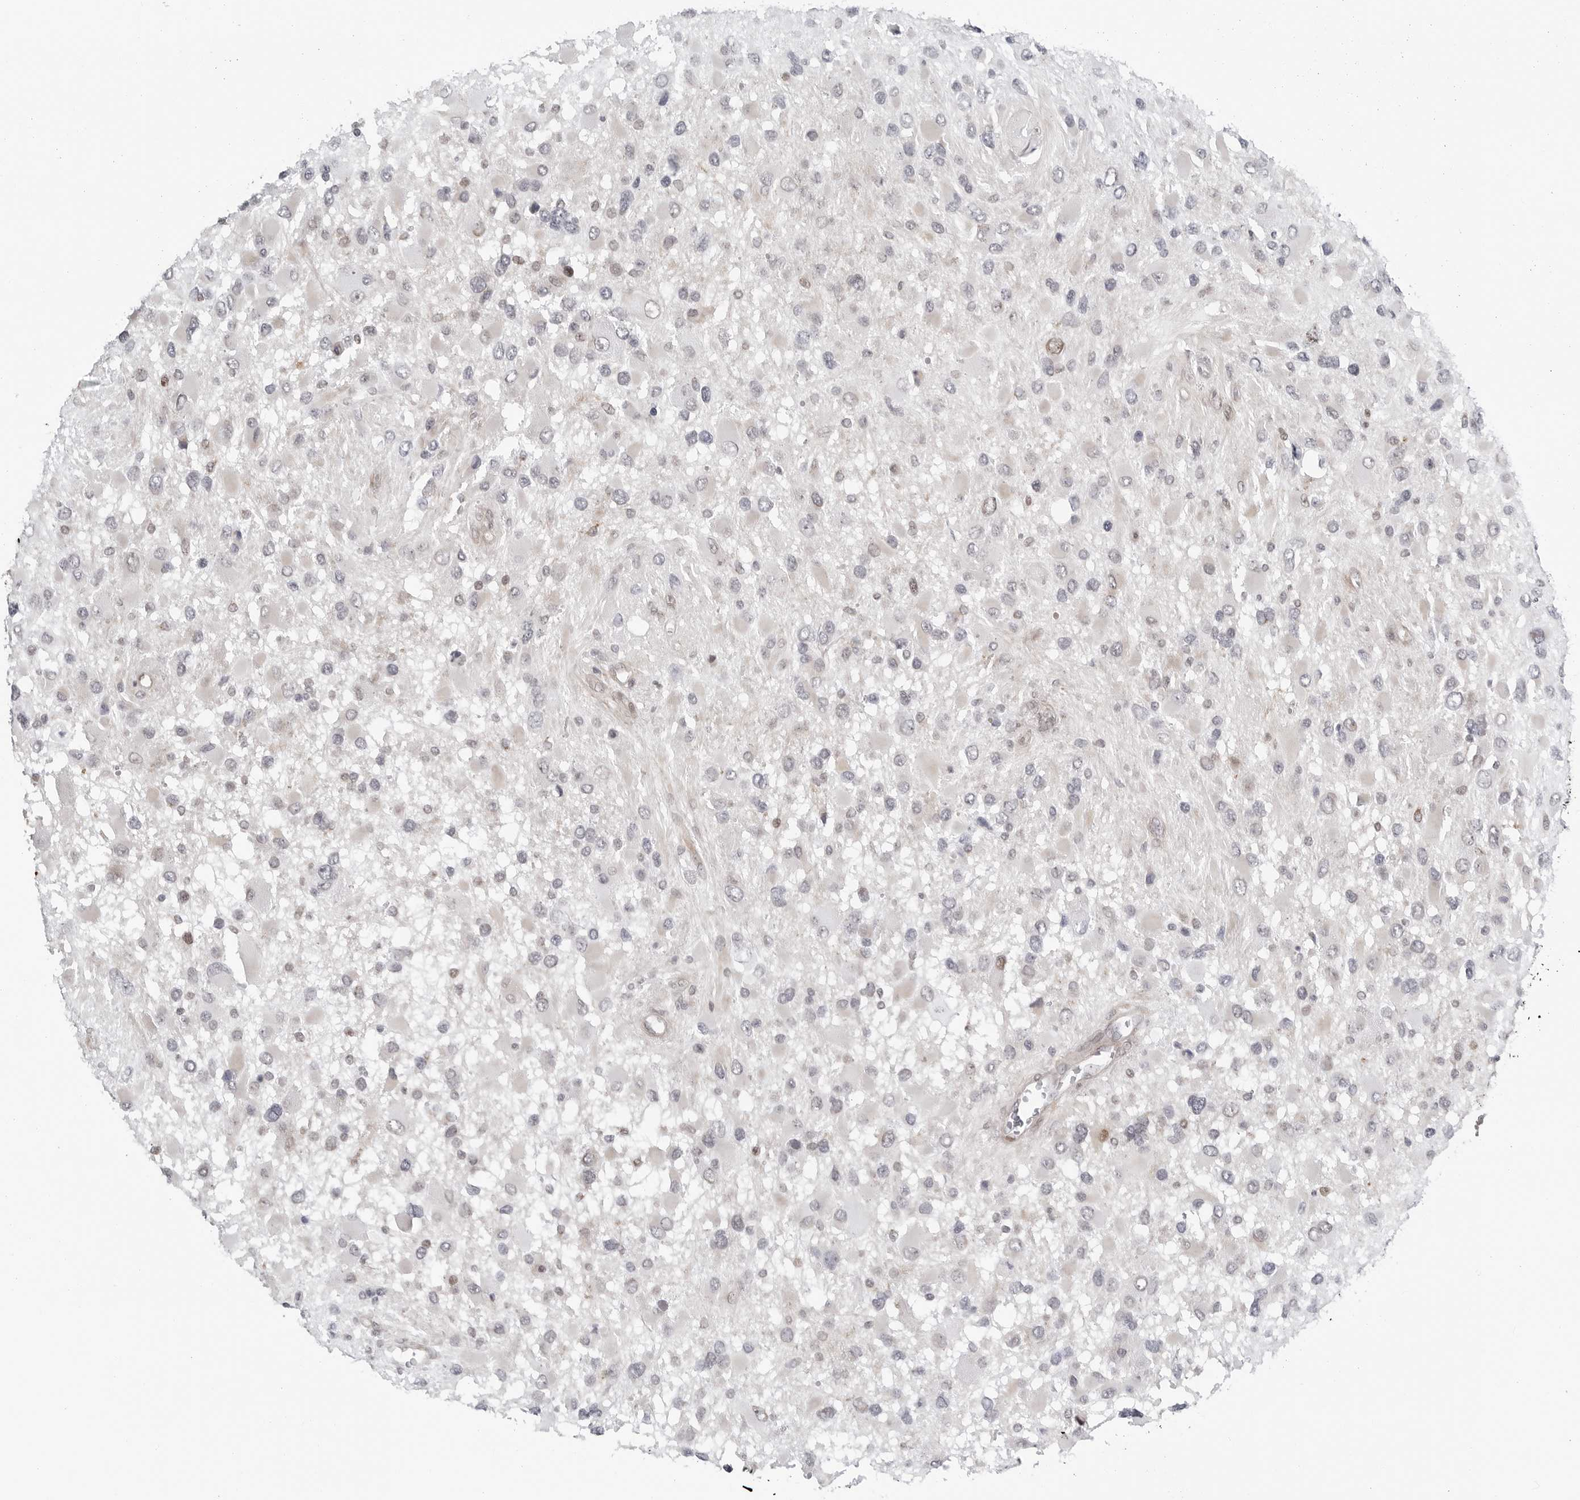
{"staining": {"intensity": "negative", "quantity": "none", "location": "none"}, "tissue": "glioma", "cell_type": "Tumor cells", "image_type": "cancer", "snomed": [{"axis": "morphology", "description": "Glioma, malignant, High grade"}, {"axis": "topography", "description": "Brain"}], "caption": "This is an immunohistochemistry histopathology image of glioma. There is no expression in tumor cells.", "gene": "FAM135B", "patient": {"sex": "male", "age": 53}}